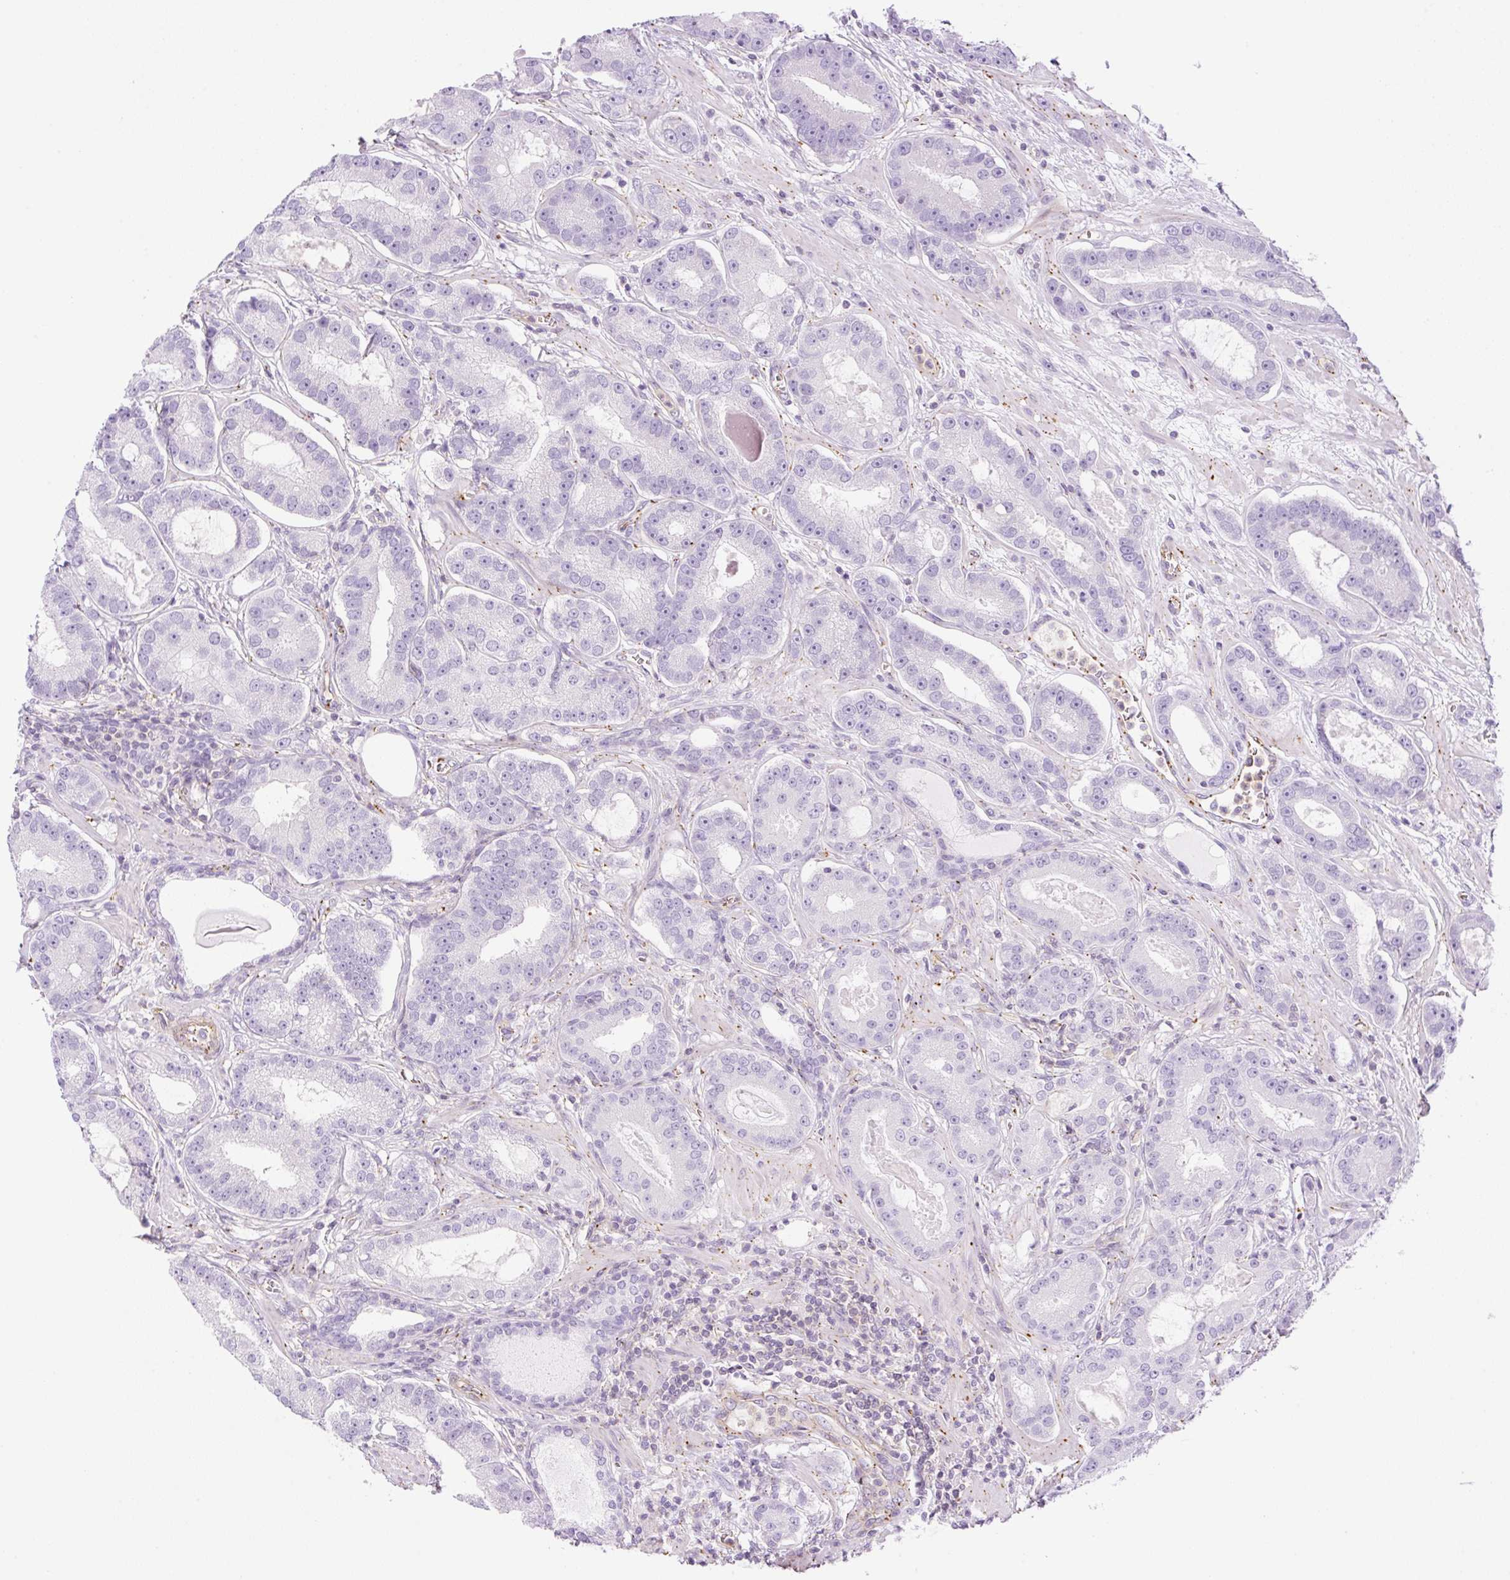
{"staining": {"intensity": "negative", "quantity": "none", "location": "none"}, "tissue": "prostate cancer", "cell_type": "Tumor cells", "image_type": "cancer", "snomed": [{"axis": "morphology", "description": "Adenocarcinoma, High grade"}, {"axis": "topography", "description": "Prostate"}], "caption": "The immunohistochemistry (IHC) photomicrograph has no significant positivity in tumor cells of high-grade adenocarcinoma (prostate) tissue. (DAB IHC, high magnification).", "gene": "EHD3", "patient": {"sex": "male", "age": 65}}